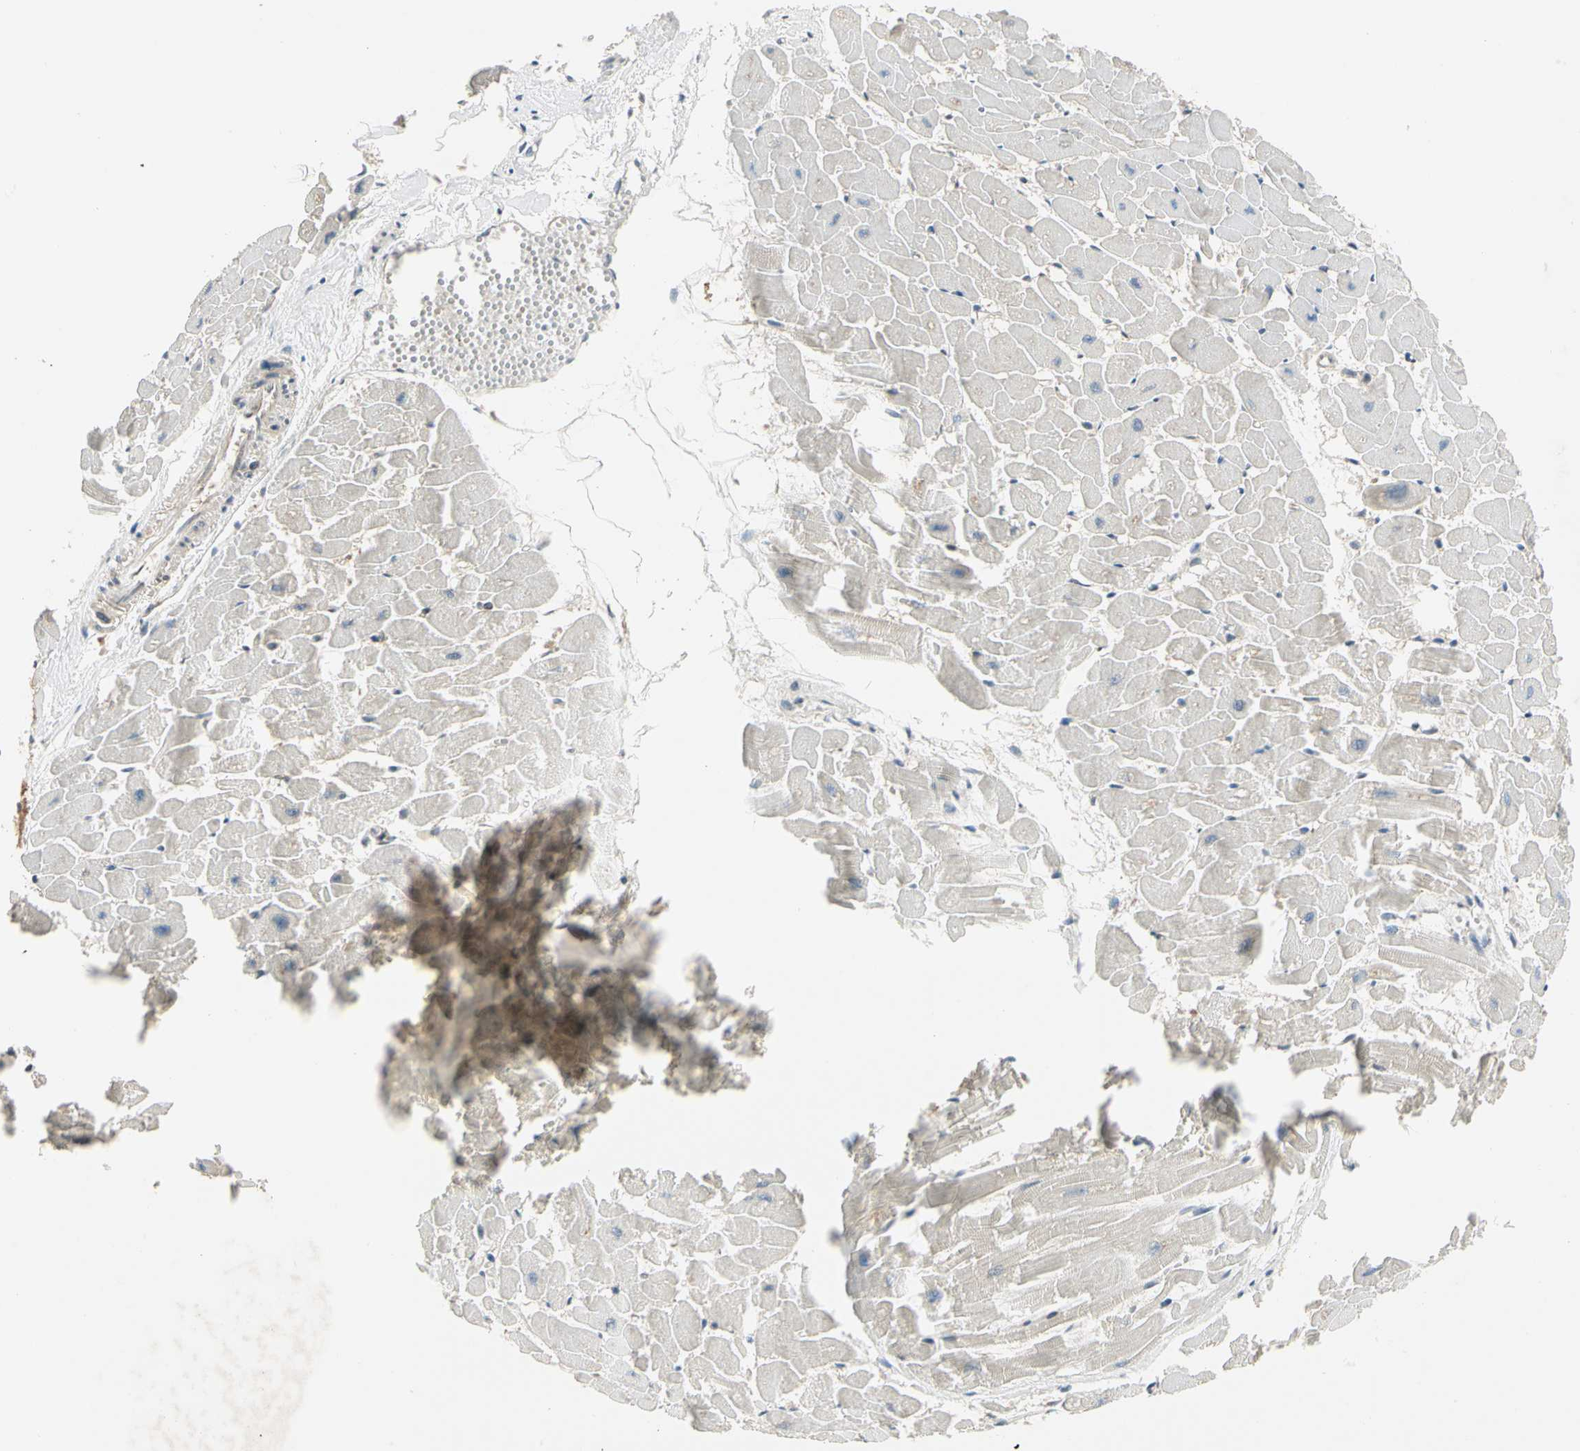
{"staining": {"intensity": "weak", "quantity": "<25%", "location": "cytoplasmic/membranous"}, "tissue": "heart muscle", "cell_type": "Cardiomyocytes", "image_type": "normal", "snomed": [{"axis": "morphology", "description": "Normal tissue, NOS"}, {"axis": "topography", "description": "Heart"}], "caption": "A histopathology image of heart muscle stained for a protein reveals no brown staining in cardiomyocytes. The staining is performed using DAB brown chromogen with nuclei counter-stained in using hematoxylin.", "gene": "ROCK2", "patient": {"sex": "female", "age": 19}}